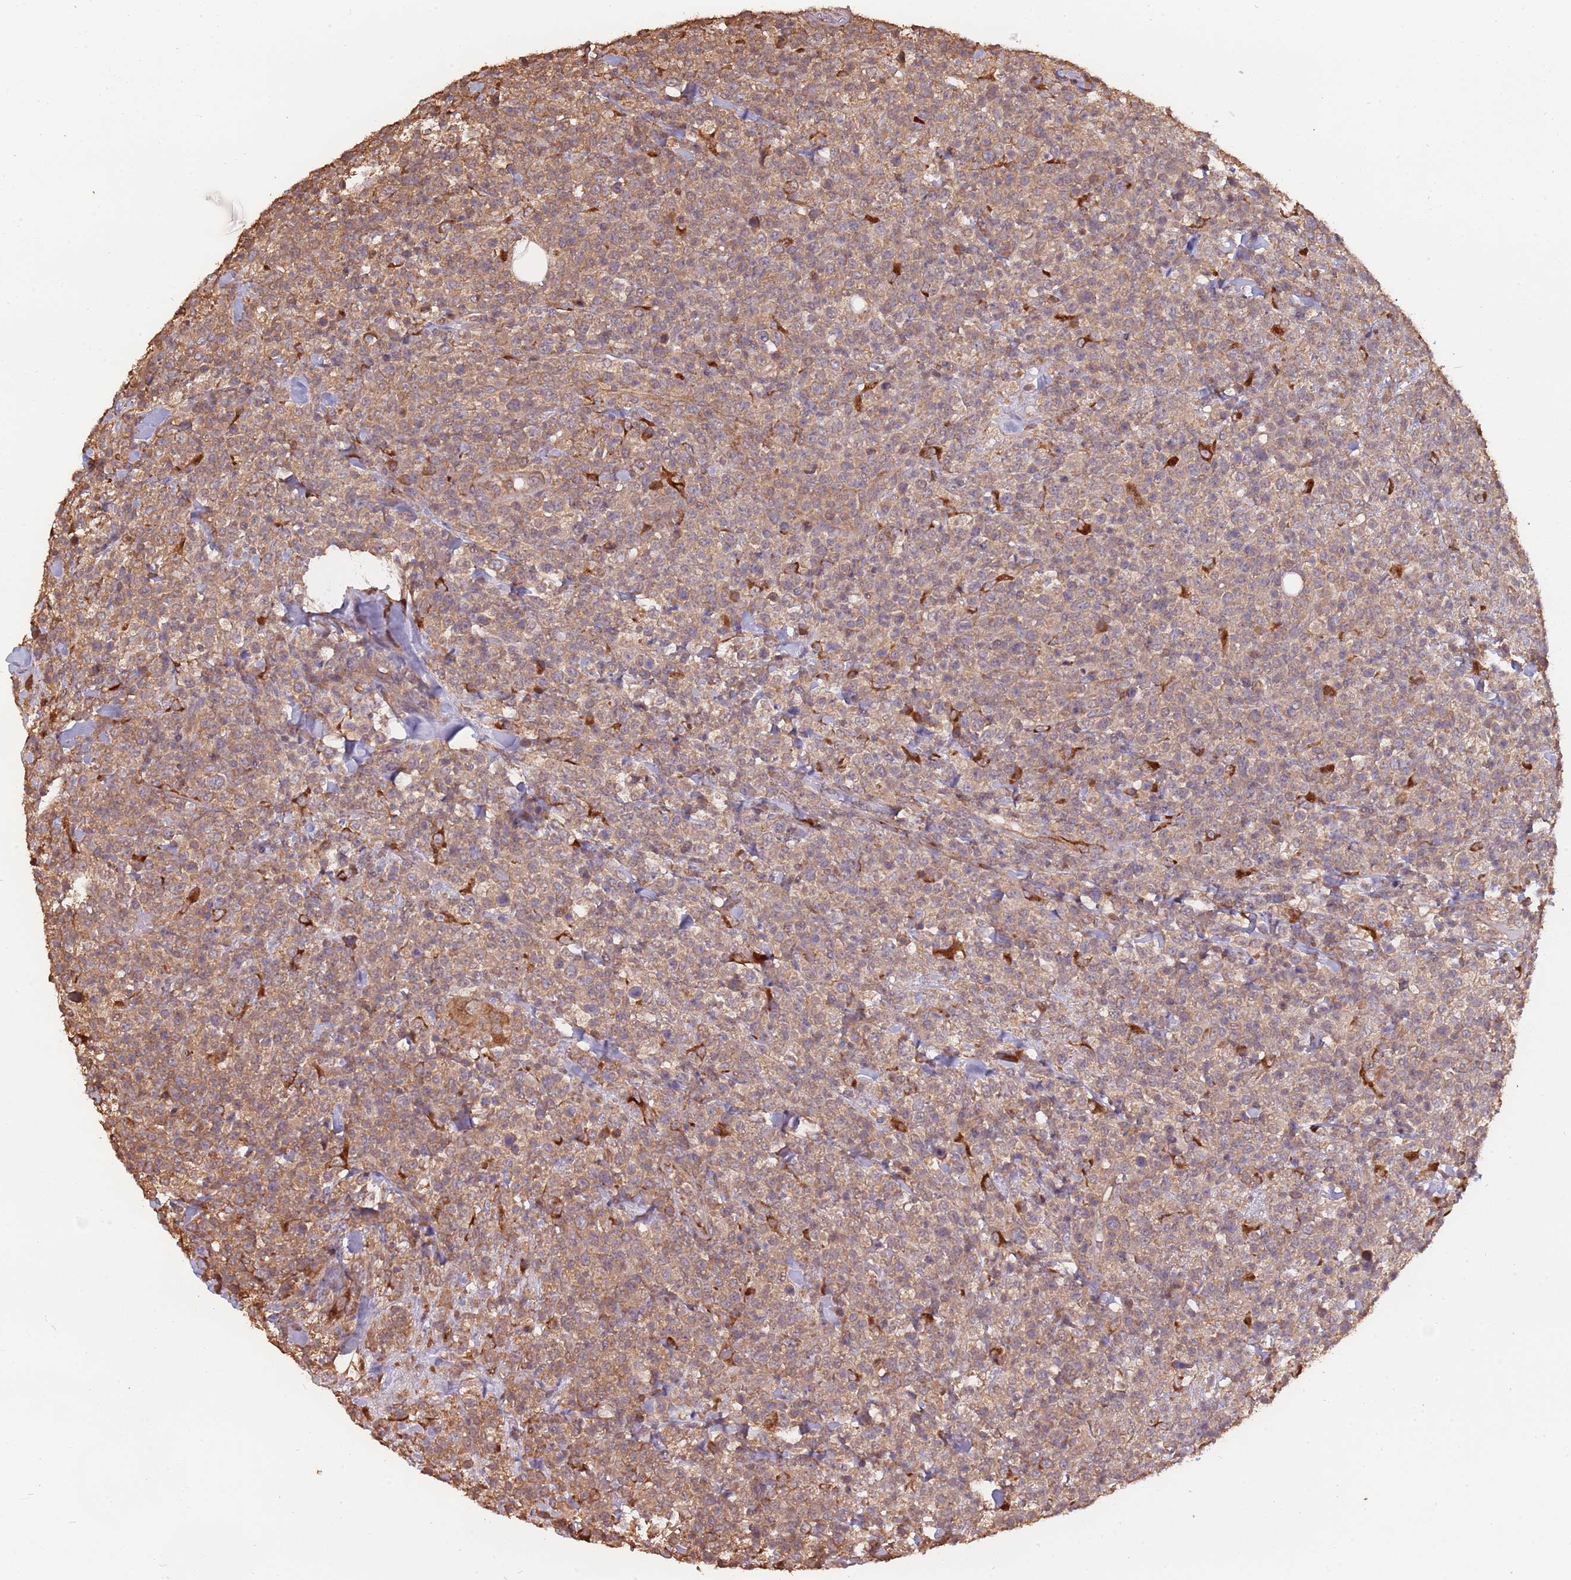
{"staining": {"intensity": "moderate", "quantity": ">75%", "location": "cytoplasmic/membranous"}, "tissue": "lymphoma", "cell_type": "Tumor cells", "image_type": "cancer", "snomed": [{"axis": "morphology", "description": "Malignant lymphoma, non-Hodgkin's type, High grade"}, {"axis": "topography", "description": "Colon"}], "caption": "This photomicrograph displays lymphoma stained with IHC to label a protein in brown. The cytoplasmic/membranous of tumor cells show moderate positivity for the protein. Nuclei are counter-stained blue.", "gene": "COG4", "patient": {"sex": "female", "age": 53}}